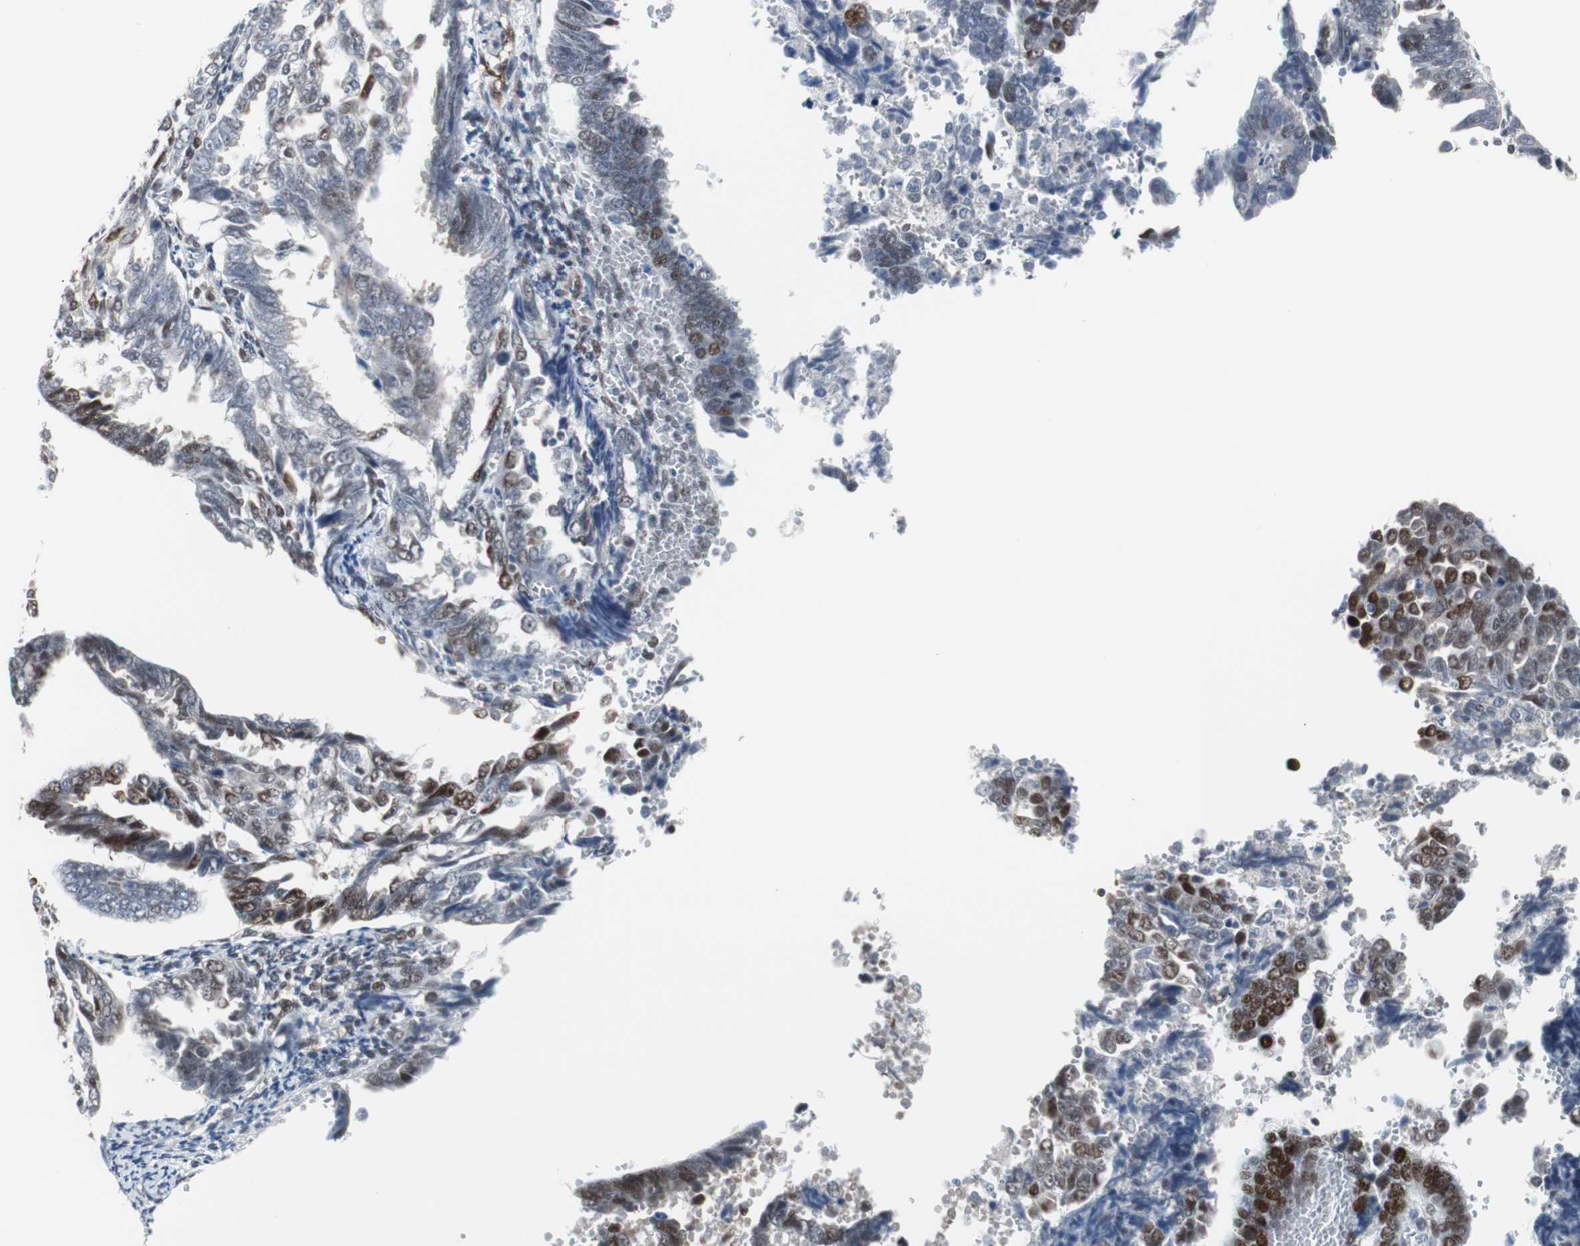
{"staining": {"intensity": "strong", "quantity": ">75%", "location": "nuclear"}, "tissue": "endometrial cancer", "cell_type": "Tumor cells", "image_type": "cancer", "snomed": [{"axis": "morphology", "description": "Adenocarcinoma, NOS"}, {"axis": "topography", "description": "Endometrium"}], "caption": "Endometrial adenocarcinoma stained with a protein marker displays strong staining in tumor cells.", "gene": "ZHX2", "patient": {"sex": "female", "age": 75}}